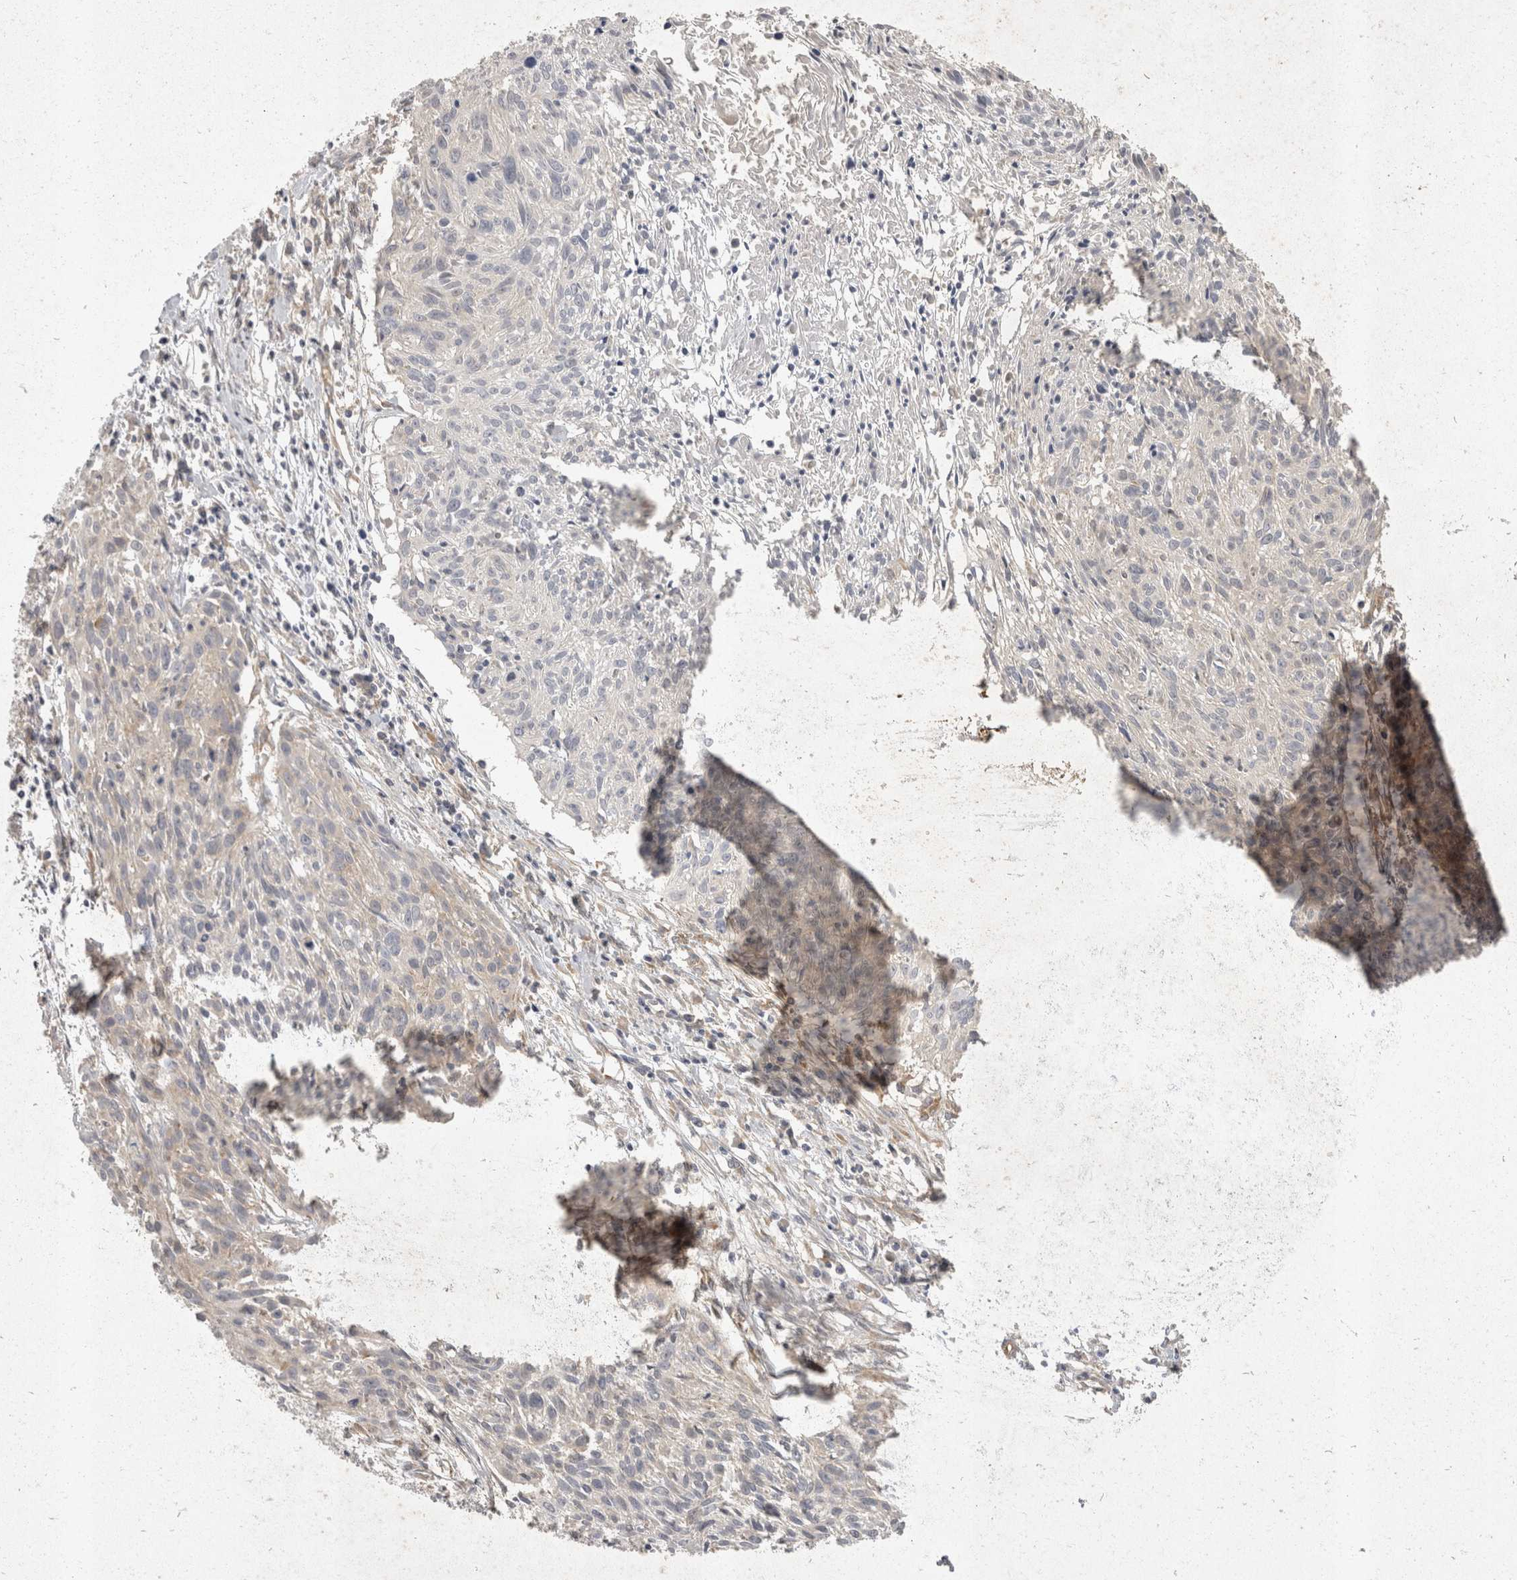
{"staining": {"intensity": "negative", "quantity": "none", "location": "none"}, "tissue": "cervical cancer", "cell_type": "Tumor cells", "image_type": "cancer", "snomed": [{"axis": "morphology", "description": "Squamous cell carcinoma, NOS"}, {"axis": "topography", "description": "Cervix"}], "caption": "Immunohistochemistry (IHC) micrograph of human cervical cancer stained for a protein (brown), which displays no staining in tumor cells. The staining was performed using DAB (3,3'-diaminobenzidine) to visualize the protein expression in brown, while the nuclei were stained in blue with hematoxylin (Magnification: 20x).", "gene": "EIF4G3", "patient": {"sex": "female", "age": 51}}